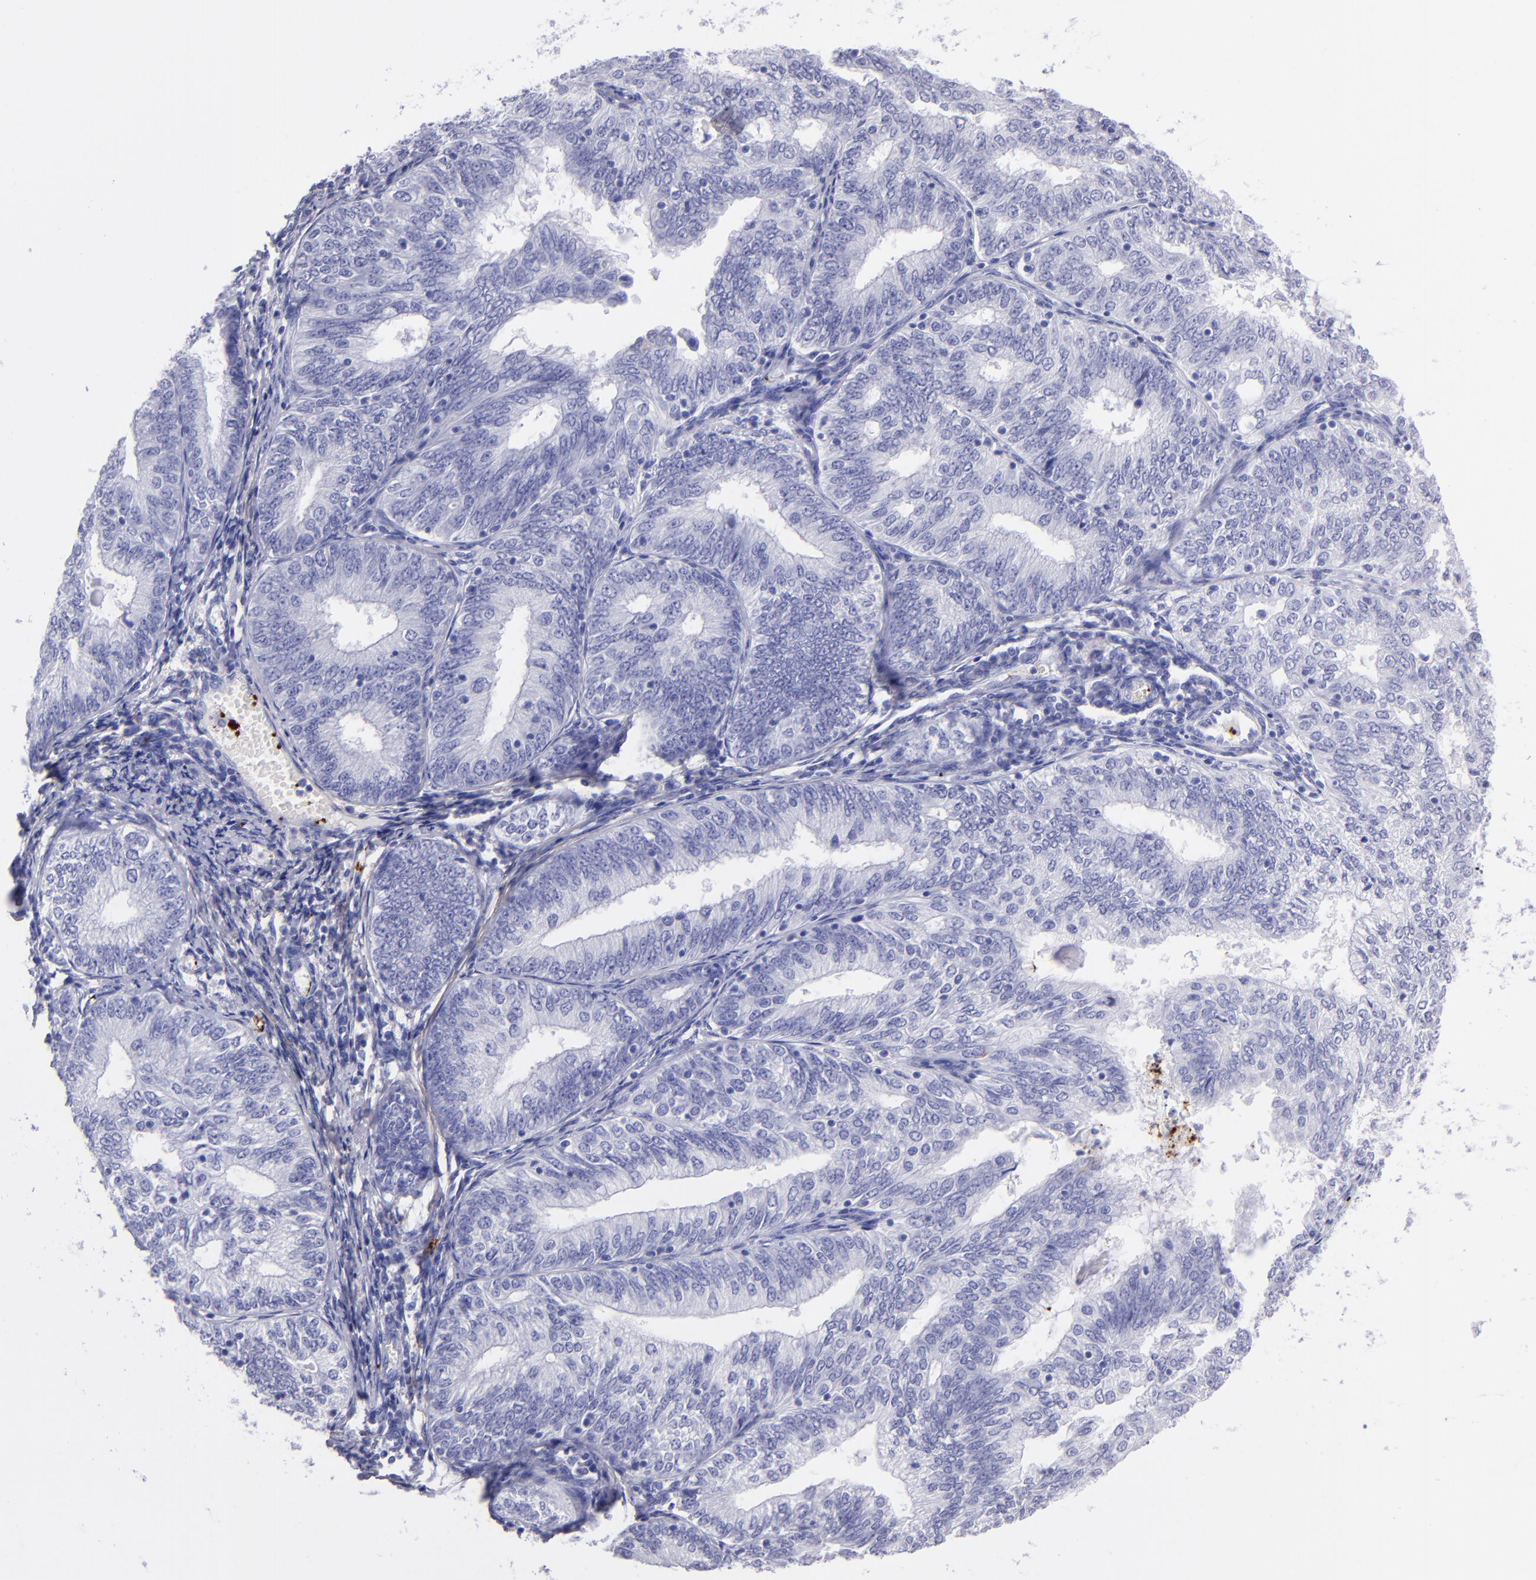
{"staining": {"intensity": "negative", "quantity": "none", "location": "none"}, "tissue": "endometrial cancer", "cell_type": "Tumor cells", "image_type": "cancer", "snomed": [{"axis": "morphology", "description": "Adenocarcinoma, NOS"}, {"axis": "topography", "description": "Endometrium"}], "caption": "Protein analysis of adenocarcinoma (endometrial) shows no significant positivity in tumor cells.", "gene": "EFCAB13", "patient": {"sex": "female", "age": 69}}